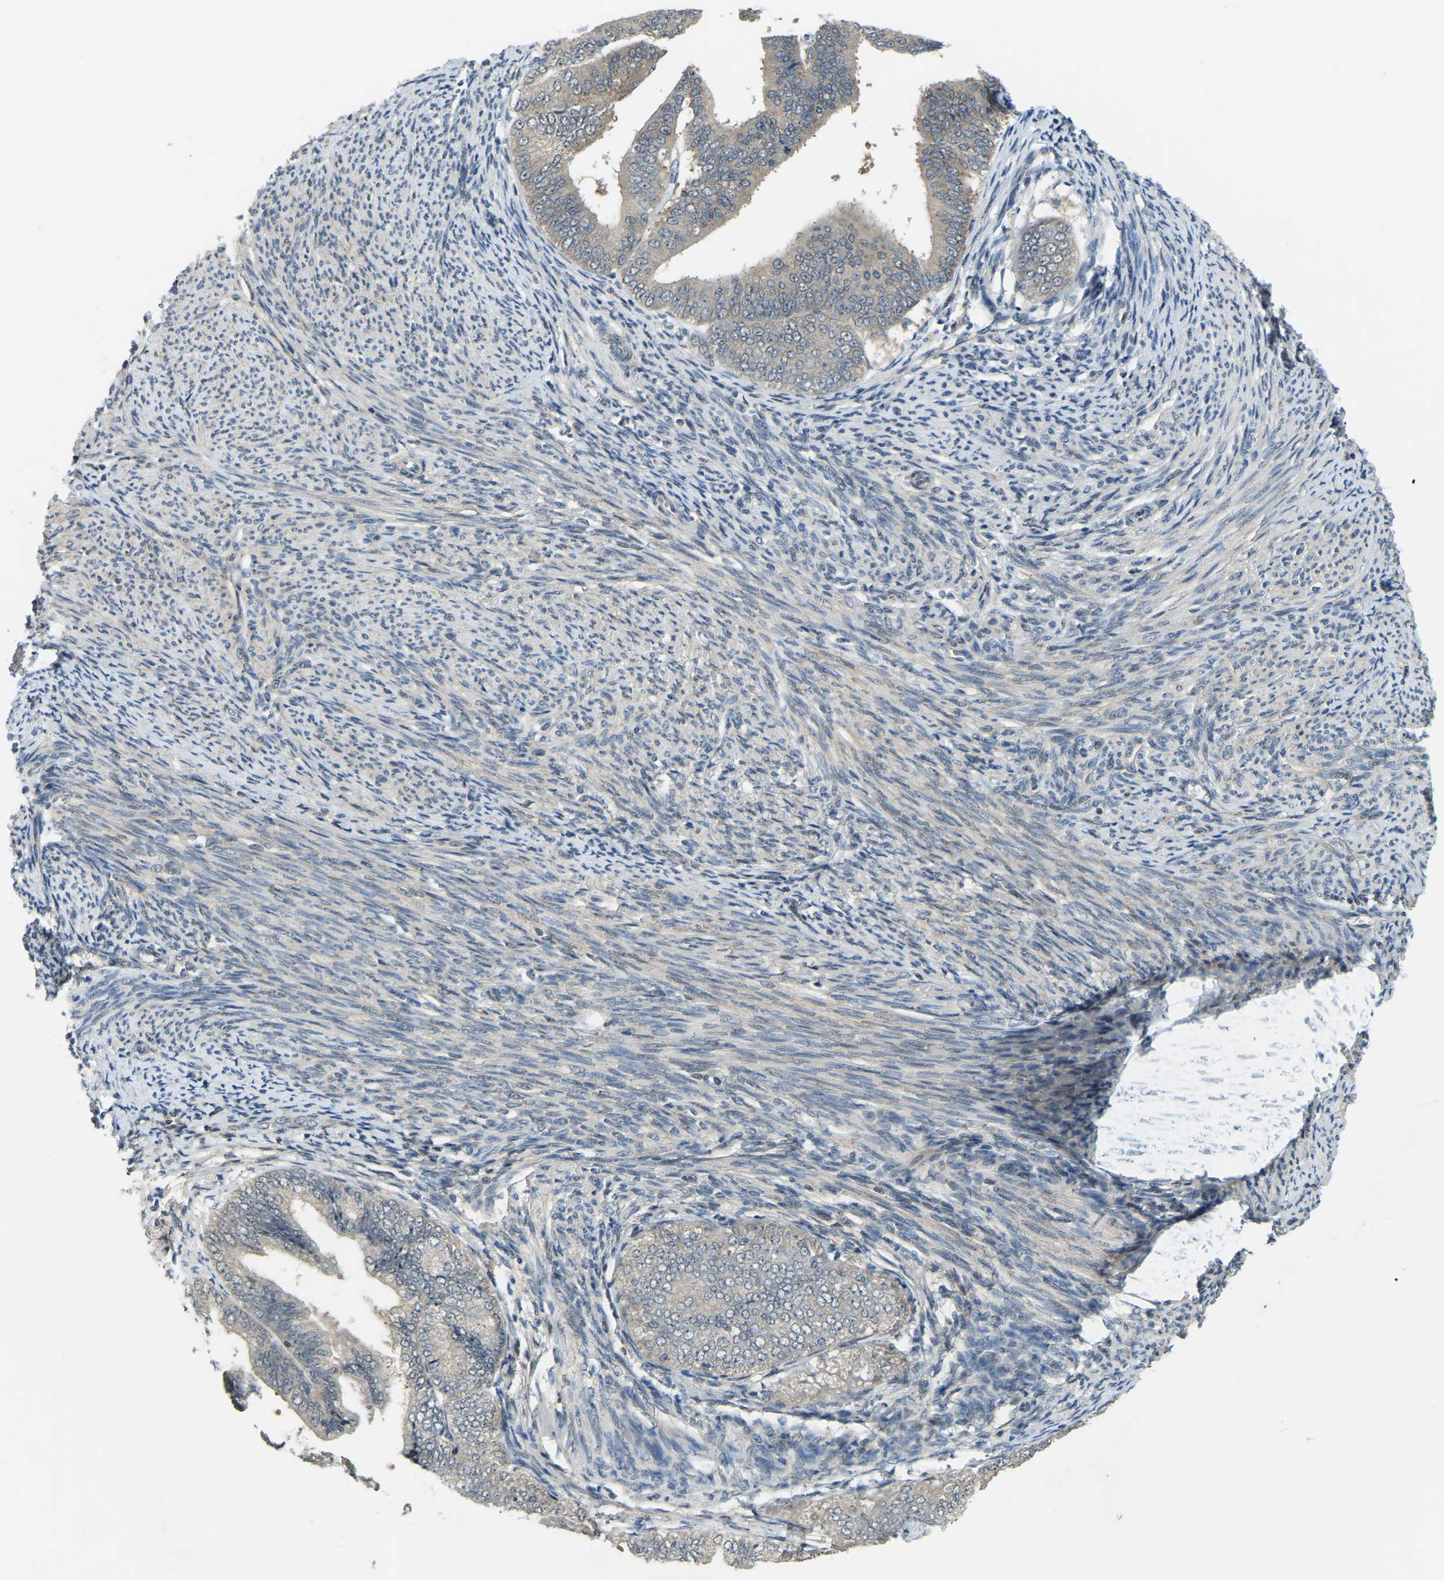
{"staining": {"intensity": "weak", "quantity": "<25%", "location": "cytoplasmic/membranous"}, "tissue": "endometrial cancer", "cell_type": "Tumor cells", "image_type": "cancer", "snomed": [{"axis": "morphology", "description": "Adenocarcinoma, NOS"}, {"axis": "topography", "description": "Endometrium"}], "caption": "Human adenocarcinoma (endometrial) stained for a protein using immunohistochemistry (IHC) shows no staining in tumor cells.", "gene": "AHNAK", "patient": {"sex": "female", "age": 63}}